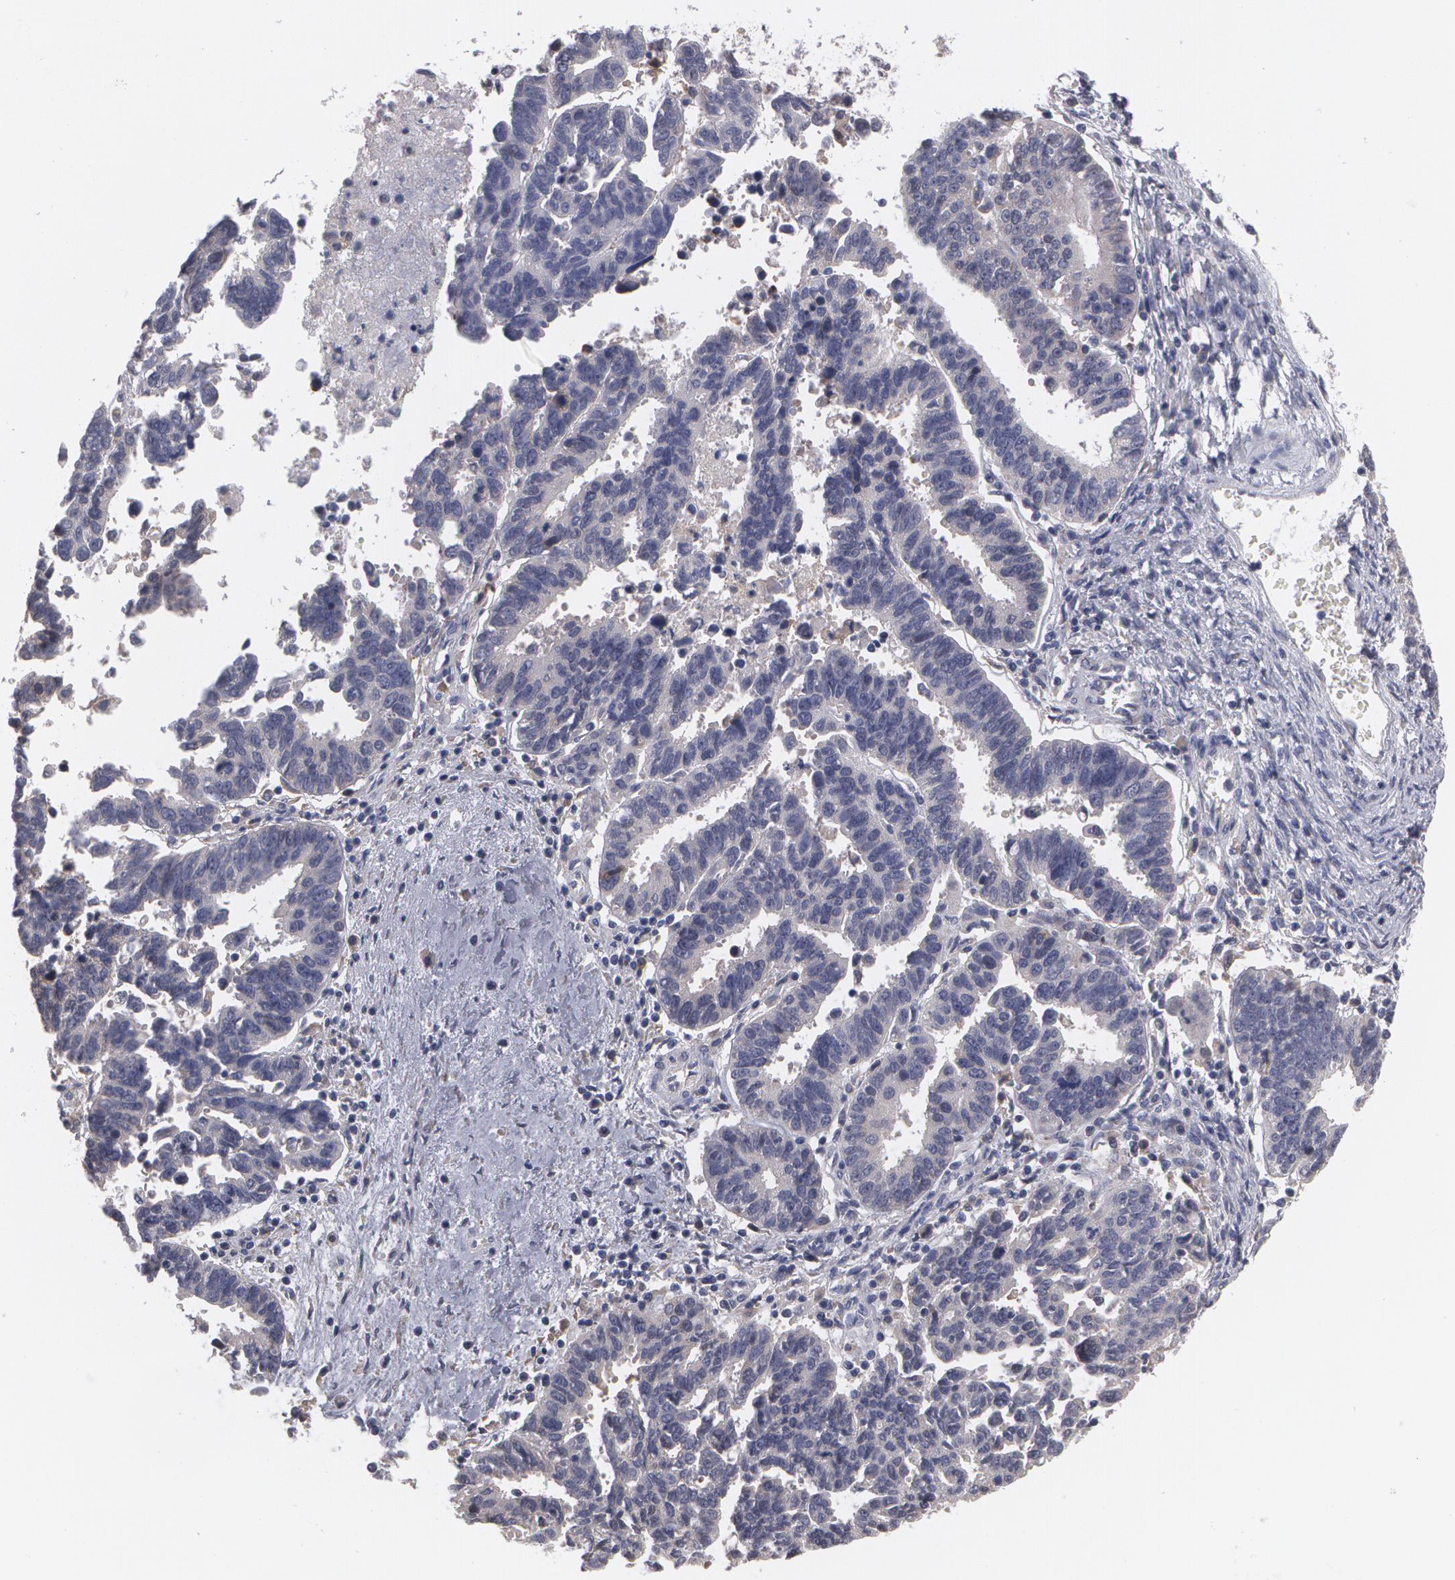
{"staining": {"intensity": "weak", "quantity": "<25%", "location": "cytoplasmic/membranous"}, "tissue": "ovarian cancer", "cell_type": "Tumor cells", "image_type": "cancer", "snomed": [{"axis": "morphology", "description": "Carcinoma, endometroid"}, {"axis": "morphology", "description": "Cystadenocarcinoma, serous, NOS"}, {"axis": "topography", "description": "Ovary"}], "caption": "There is no significant staining in tumor cells of serous cystadenocarcinoma (ovarian).", "gene": "MTHFD1", "patient": {"sex": "female", "age": 45}}